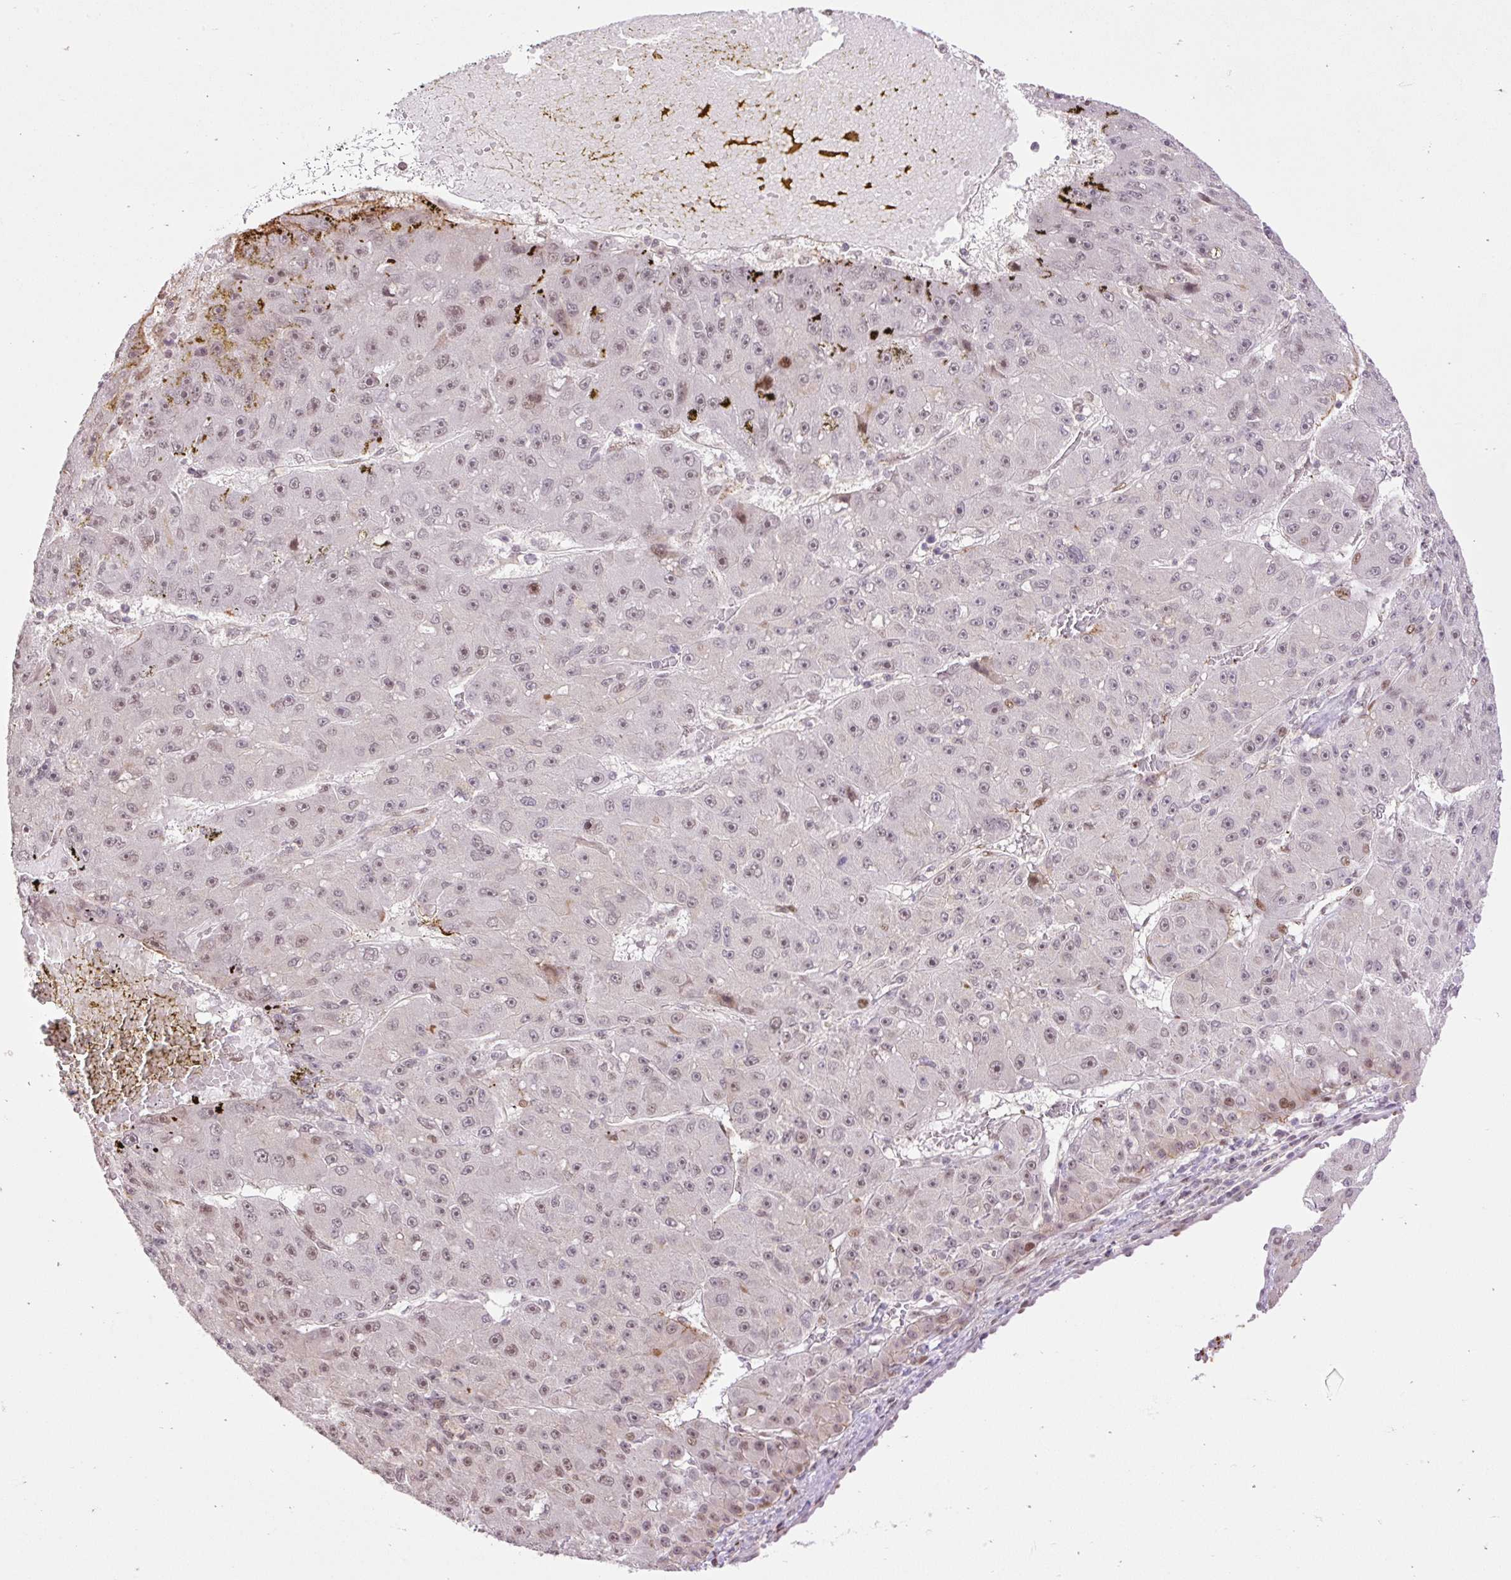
{"staining": {"intensity": "moderate", "quantity": "<25%", "location": "nuclear"}, "tissue": "liver cancer", "cell_type": "Tumor cells", "image_type": "cancer", "snomed": [{"axis": "morphology", "description": "Carcinoma, Hepatocellular, NOS"}, {"axis": "topography", "description": "Liver"}], "caption": "Protein expression analysis of liver cancer (hepatocellular carcinoma) exhibits moderate nuclear positivity in approximately <25% of tumor cells.", "gene": "RIPPLY3", "patient": {"sex": "male", "age": 67}}